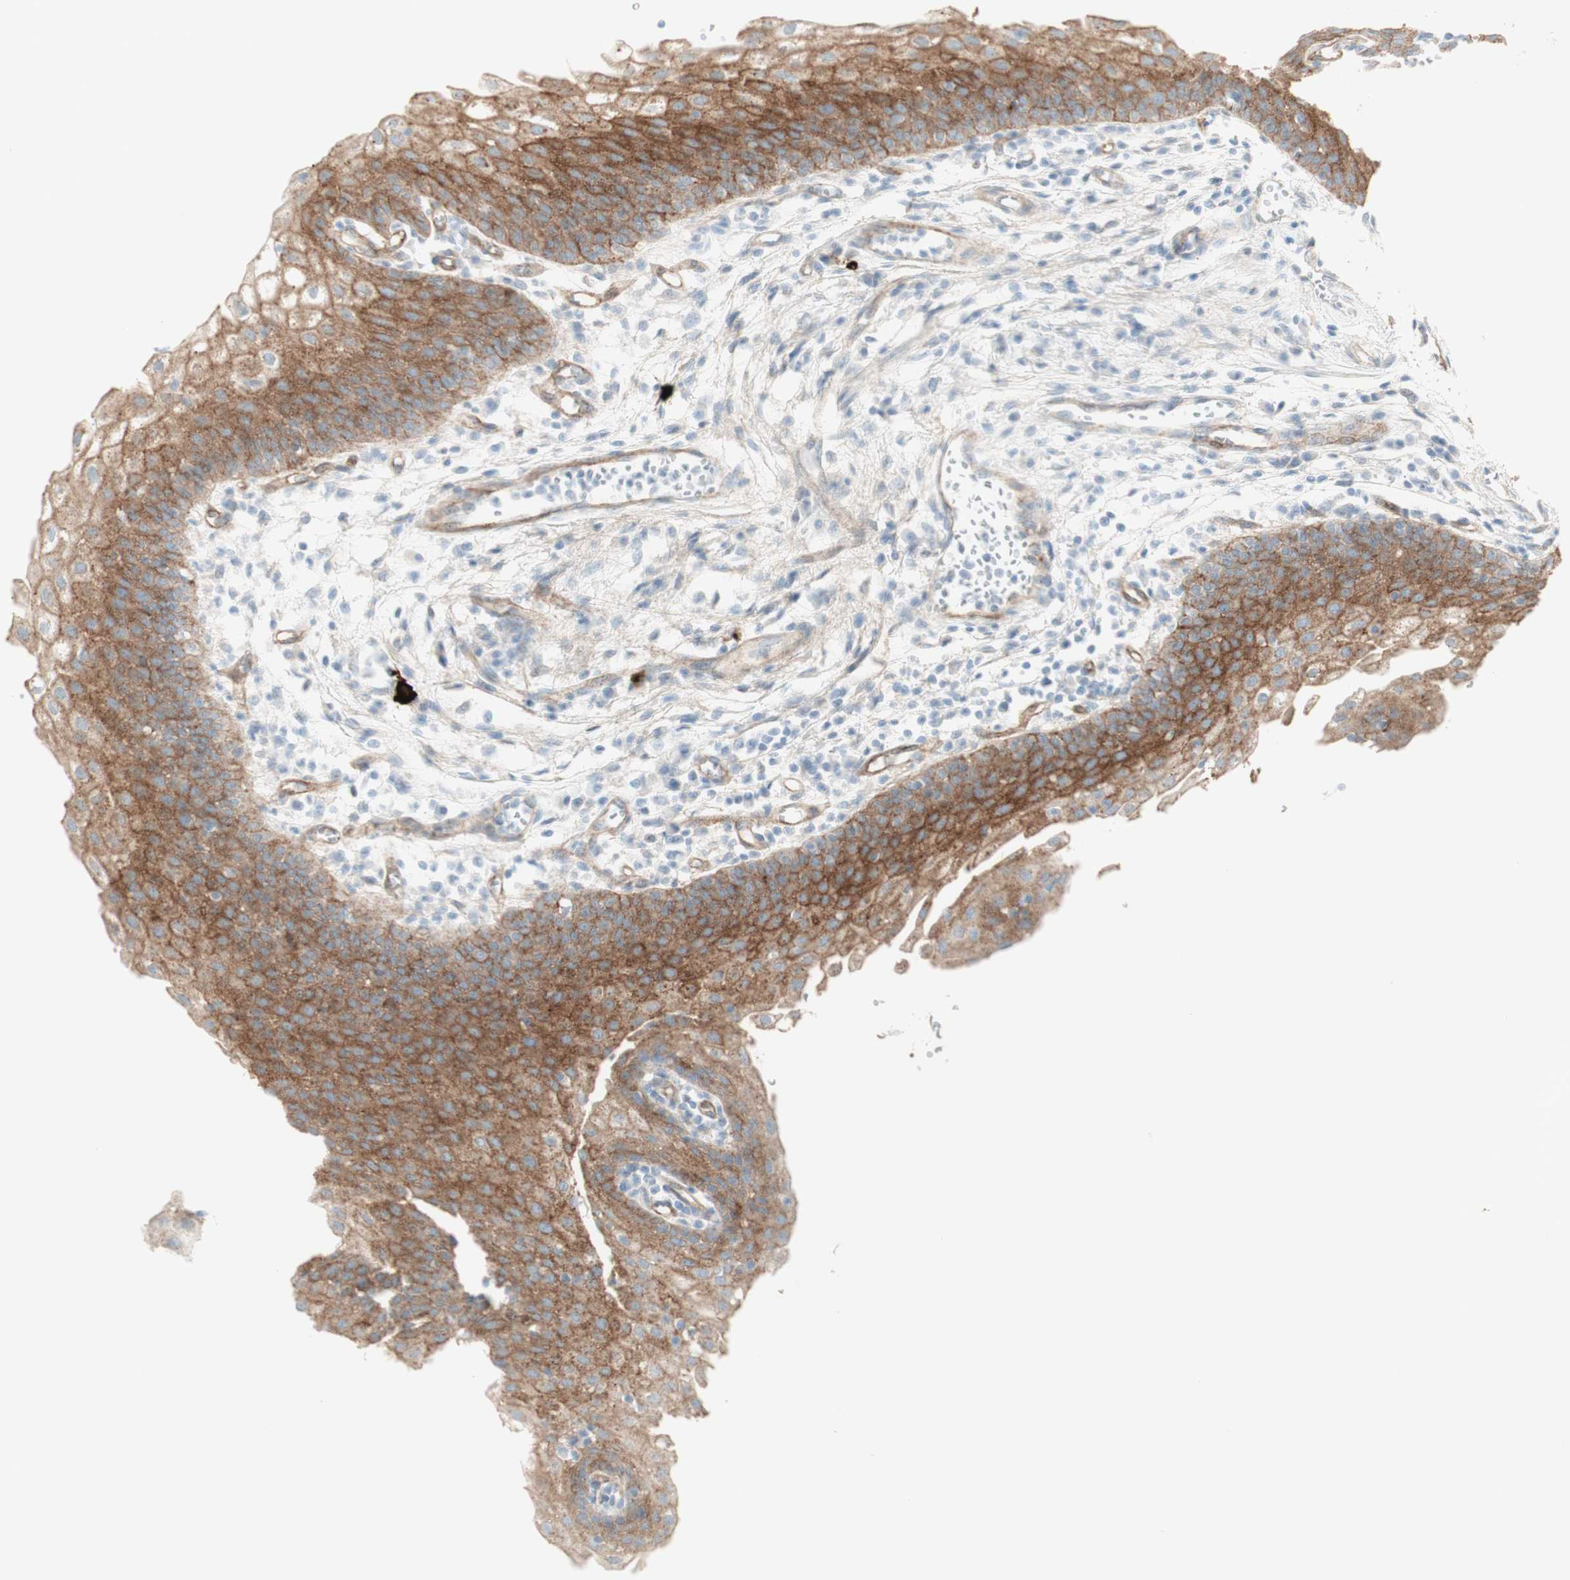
{"staining": {"intensity": "moderate", "quantity": "25%-75%", "location": "cytoplasmic/membranous"}, "tissue": "urothelial cancer", "cell_type": "Tumor cells", "image_type": "cancer", "snomed": [{"axis": "morphology", "description": "Urothelial carcinoma, High grade"}, {"axis": "topography", "description": "Urinary bladder"}], "caption": "IHC image of neoplastic tissue: human urothelial carcinoma (high-grade) stained using immunohistochemistry shows medium levels of moderate protein expression localized specifically in the cytoplasmic/membranous of tumor cells, appearing as a cytoplasmic/membranous brown color.", "gene": "MYO6", "patient": {"sex": "female", "age": 85}}